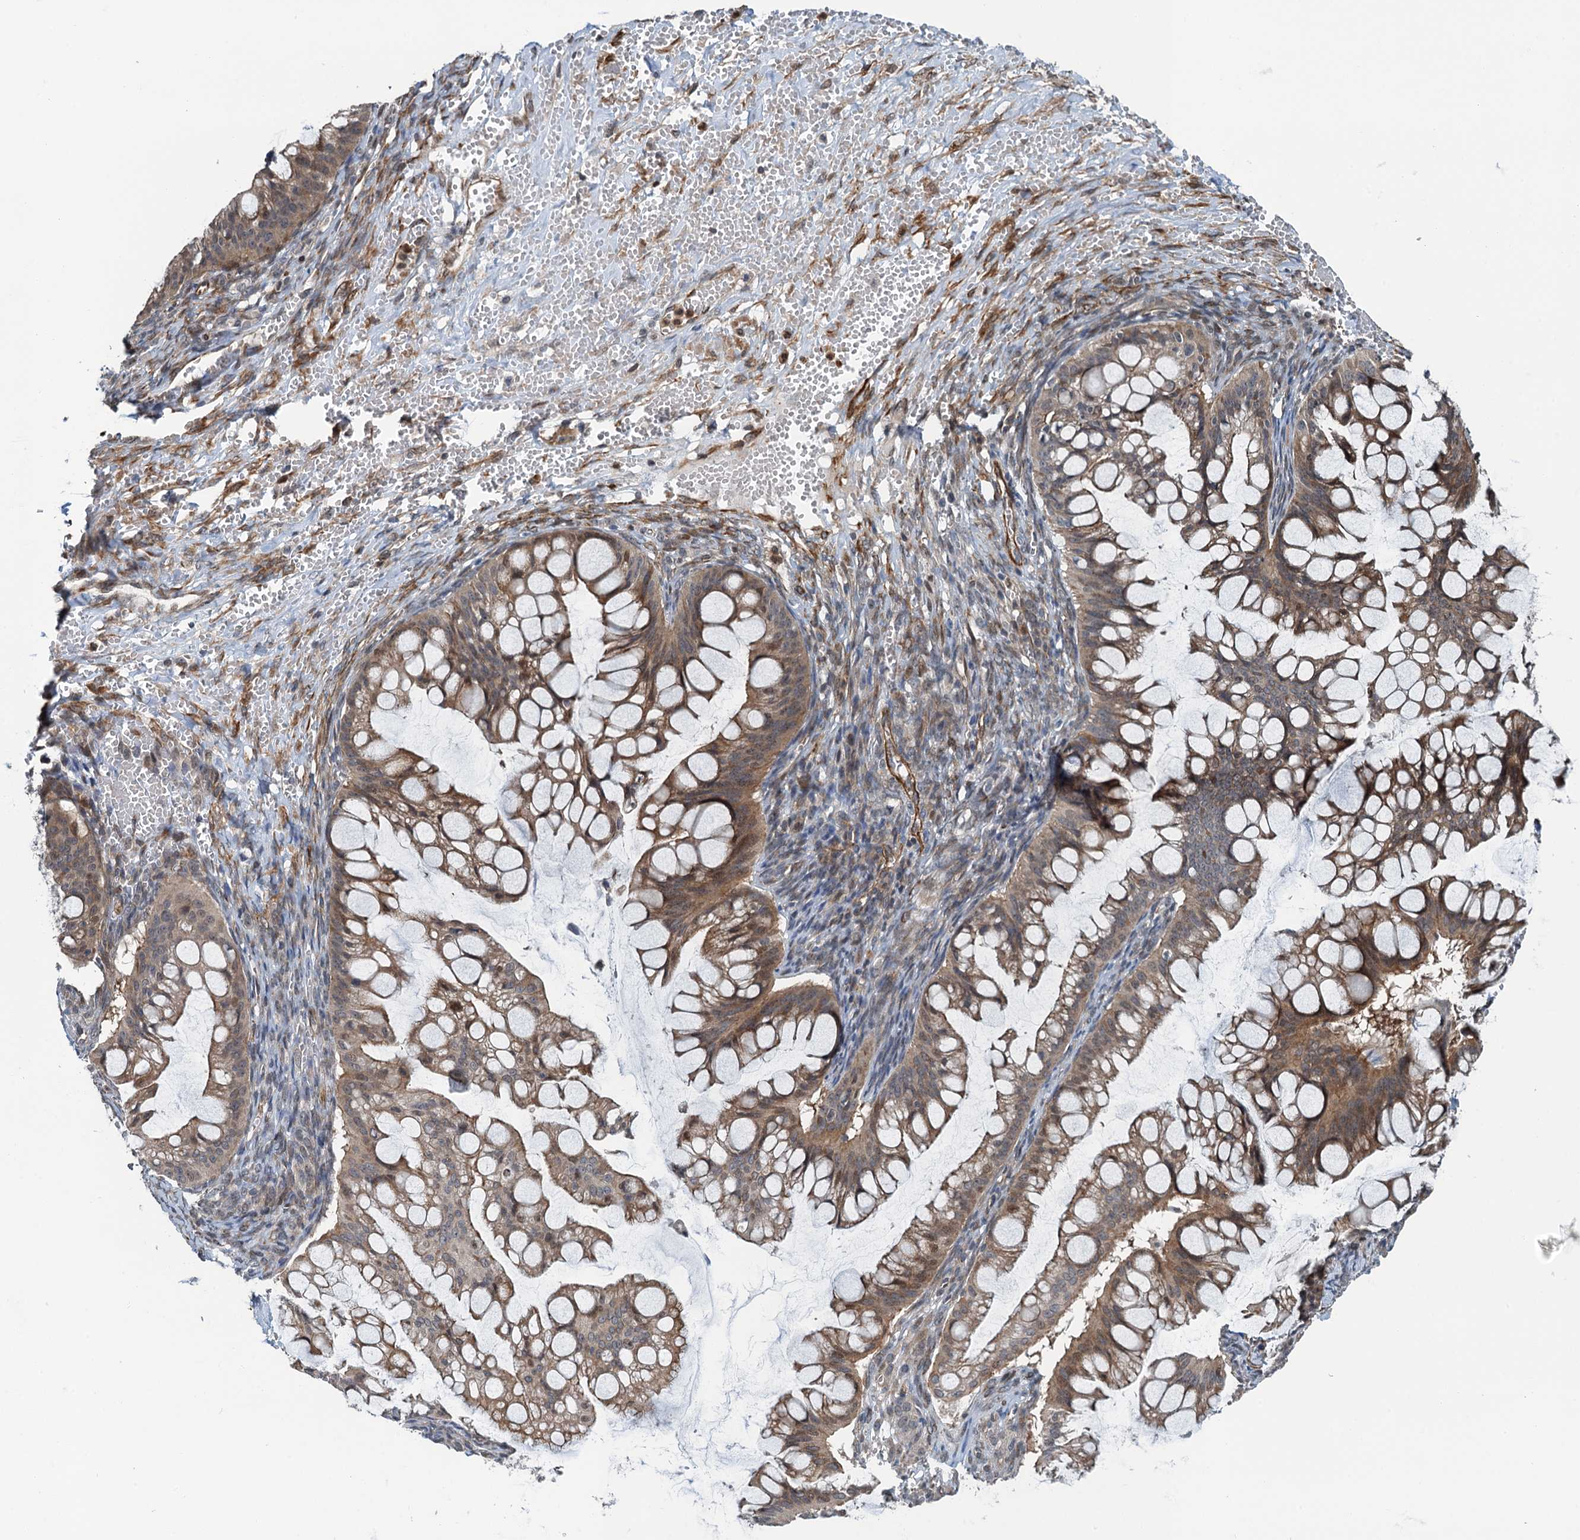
{"staining": {"intensity": "moderate", "quantity": "25%-75%", "location": "cytoplasmic/membranous"}, "tissue": "ovarian cancer", "cell_type": "Tumor cells", "image_type": "cancer", "snomed": [{"axis": "morphology", "description": "Cystadenocarcinoma, mucinous, NOS"}, {"axis": "topography", "description": "Ovary"}], "caption": "Protein staining demonstrates moderate cytoplasmic/membranous positivity in approximately 25%-75% of tumor cells in ovarian cancer (mucinous cystadenocarcinoma). (IHC, brightfield microscopy, high magnification).", "gene": "WHAMM", "patient": {"sex": "female", "age": 73}}